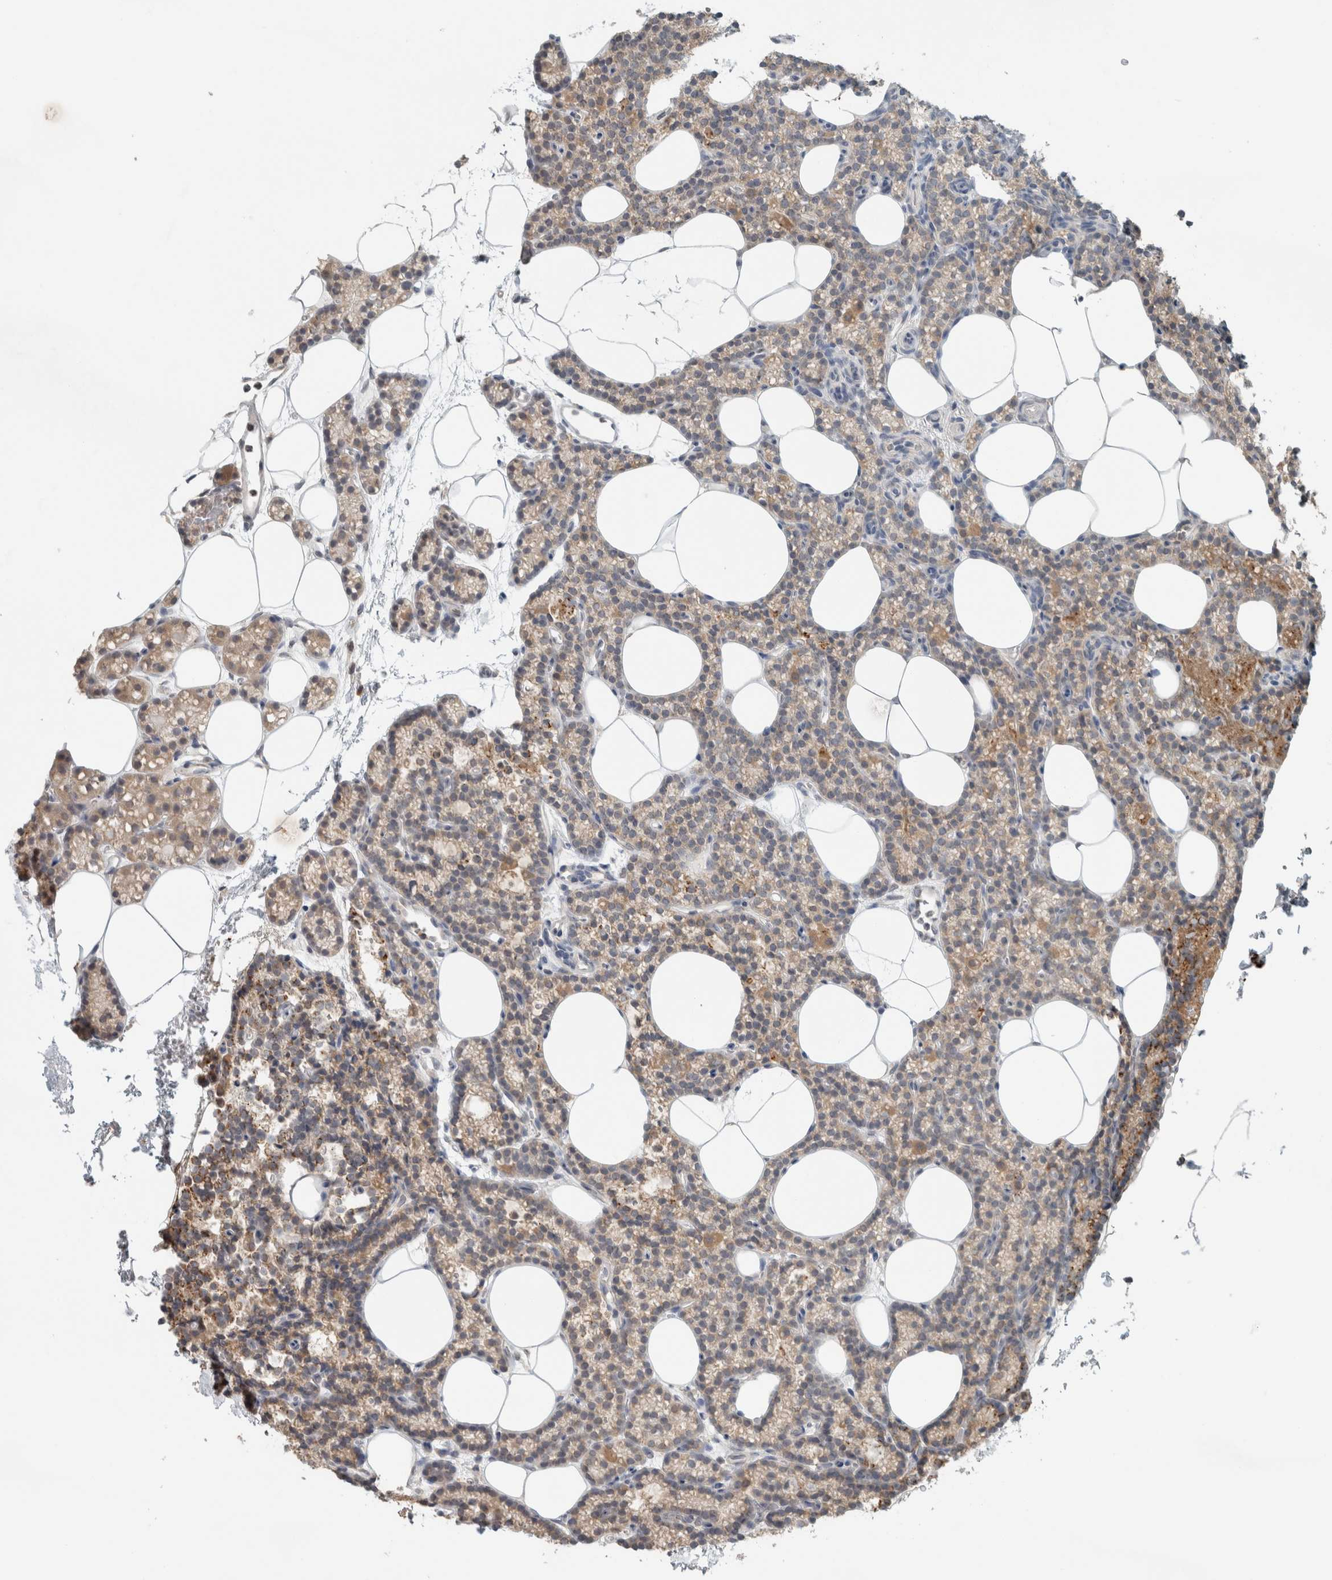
{"staining": {"intensity": "weak", "quantity": "25%-75%", "location": "cytoplasmic/membranous"}, "tissue": "parathyroid gland", "cell_type": "Glandular cells", "image_type": "normal", "snomed": [{"axis": "morphology", "description": "Normal tissue, NOS"}, {"axis": "topography", "description": "Parathyroid gland"}], "caption": "Approximately 25%-75% of glandular cells in unremarkable parathyroid gland show weak cytoplasmic/membranous protein staining as visualized by brown immunohistochemical staining.", "gene": "TRIT1", "patient": {"sex": "male", "age": 58}}